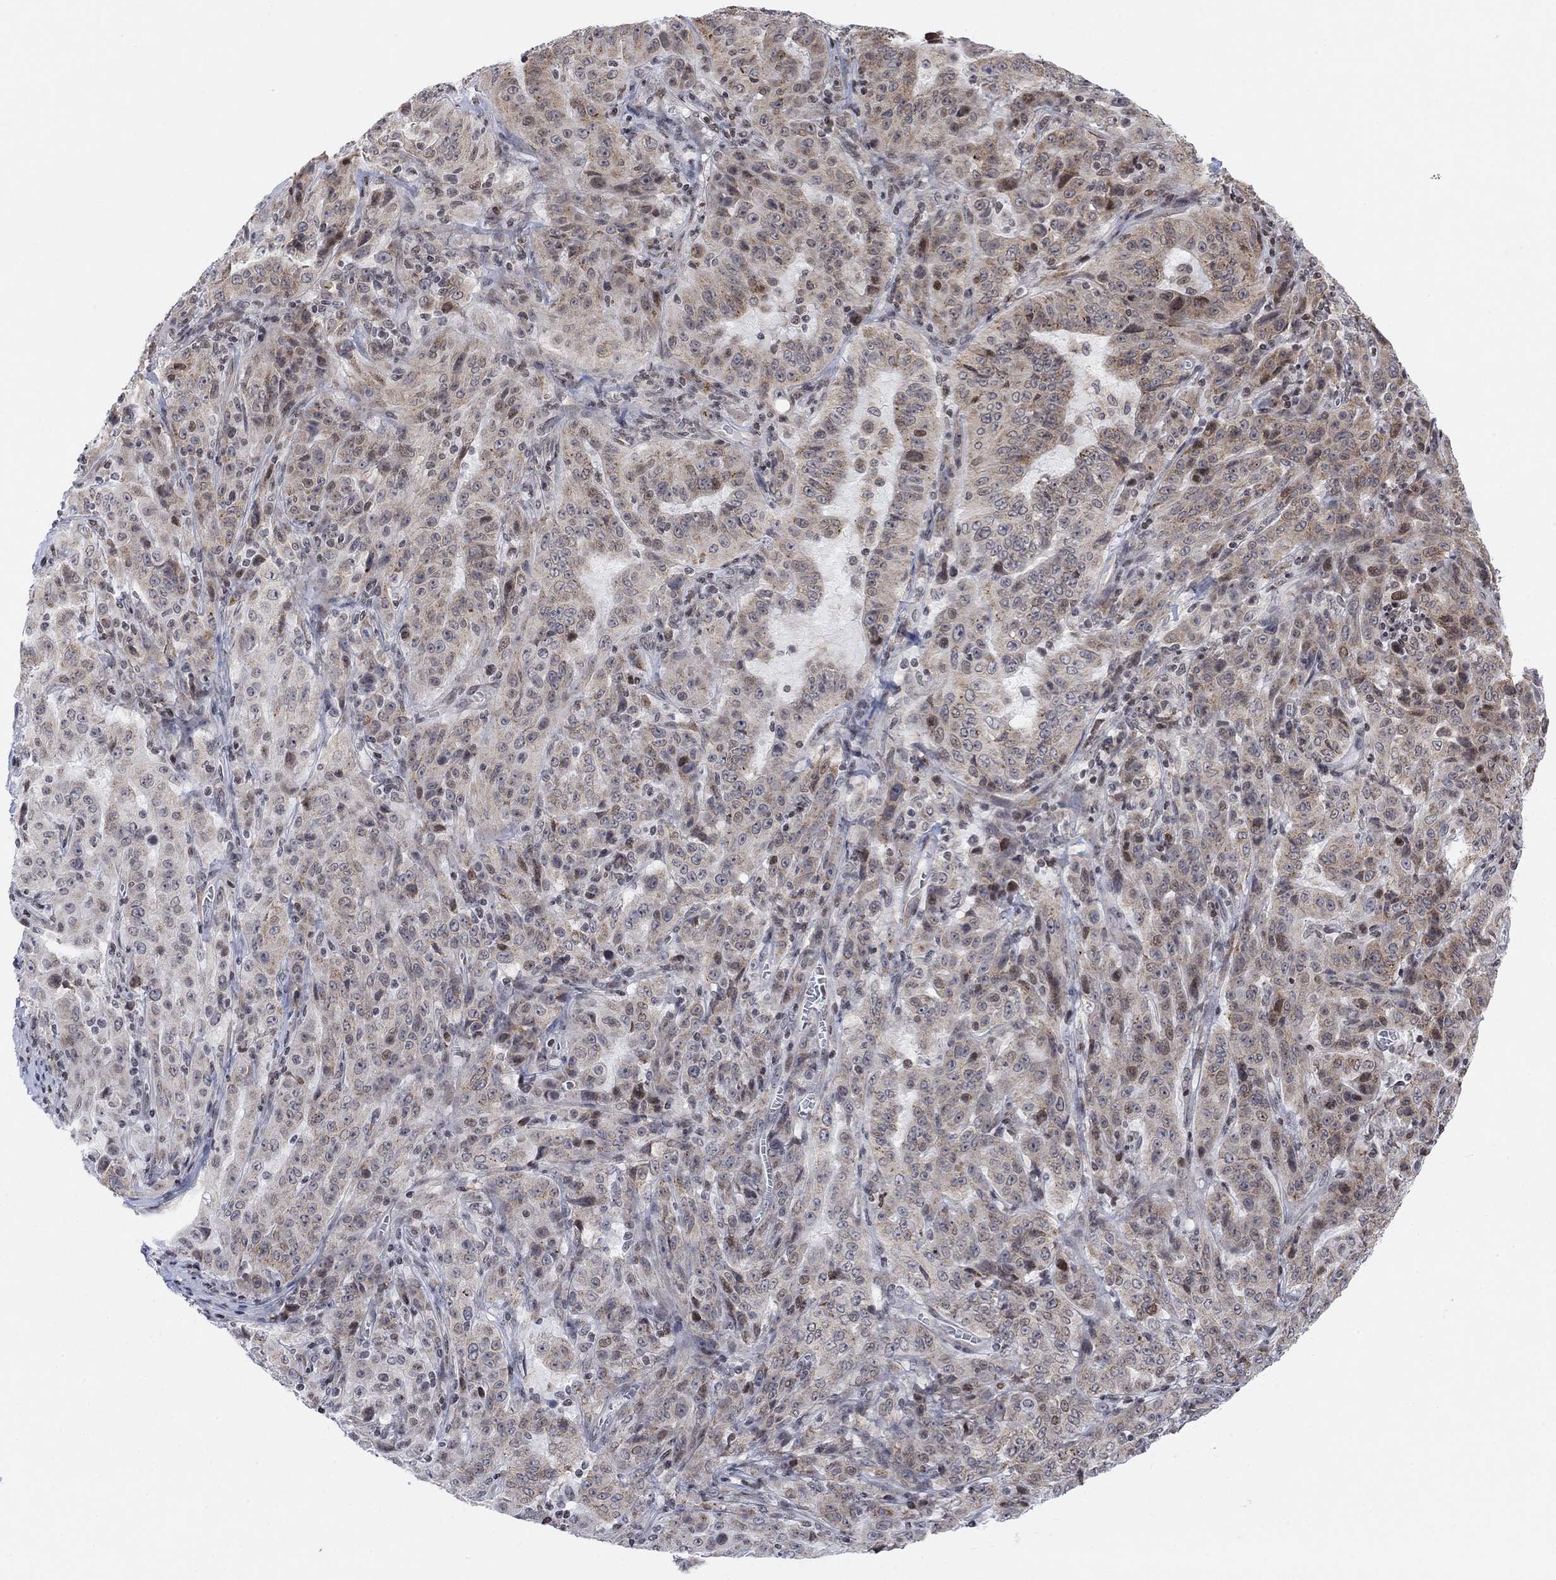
{"staining": {"intensity": "weak", "quantity": "<25%", "location": "cytoplasmic/membranous"}, "tissue": "pancreatic cancer", "cell_type": "Tumor cells", "image_type": "cancer", "snomed": [{"axis": "morphology", "description": "Adenocarcinoma, NOS"}, {"axis": "topography", "description": "Pancreas"}], "caption": "Immunohistochemistry (IHC) image of pancreatic cancer stained for a protein (brown), which displays no expression in tumor cells.", "gene": "ABHD14A", "patient": {"sex": "male", "age": 63}}